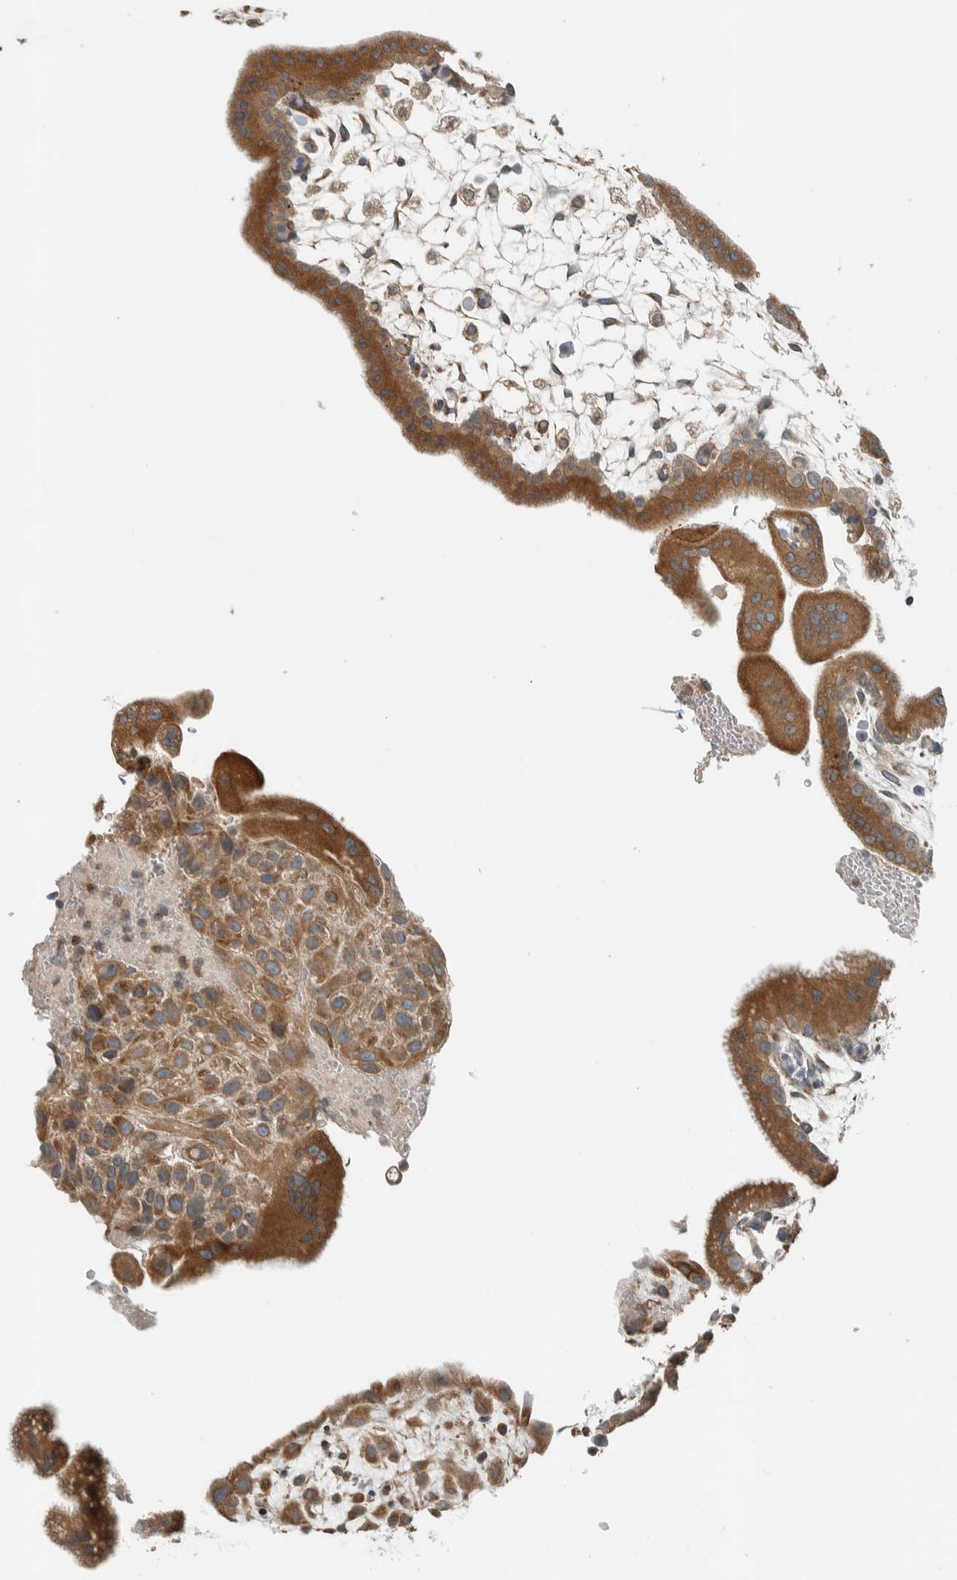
{"staining": {"intensity": "moderate", "quantity": ">75%", "location": "cytoplasmic/membranous"}, "tissue": "placenta", "cell_type": "Trophoblastic cells", "image_type": "normal", "snomed": [{"axis": "morphology", "description": "Normal tissue, NOS"}, {"axis": "topography", "description": "Placenta"}], "caption": "Trophoblastic cells reveal medium levels of moderate cytoplasmic/membranous positivity in approximately >75% of cells in normal placenta.", "gene": "SEL1L", "patient": {"sex": "female", "age": 35}}